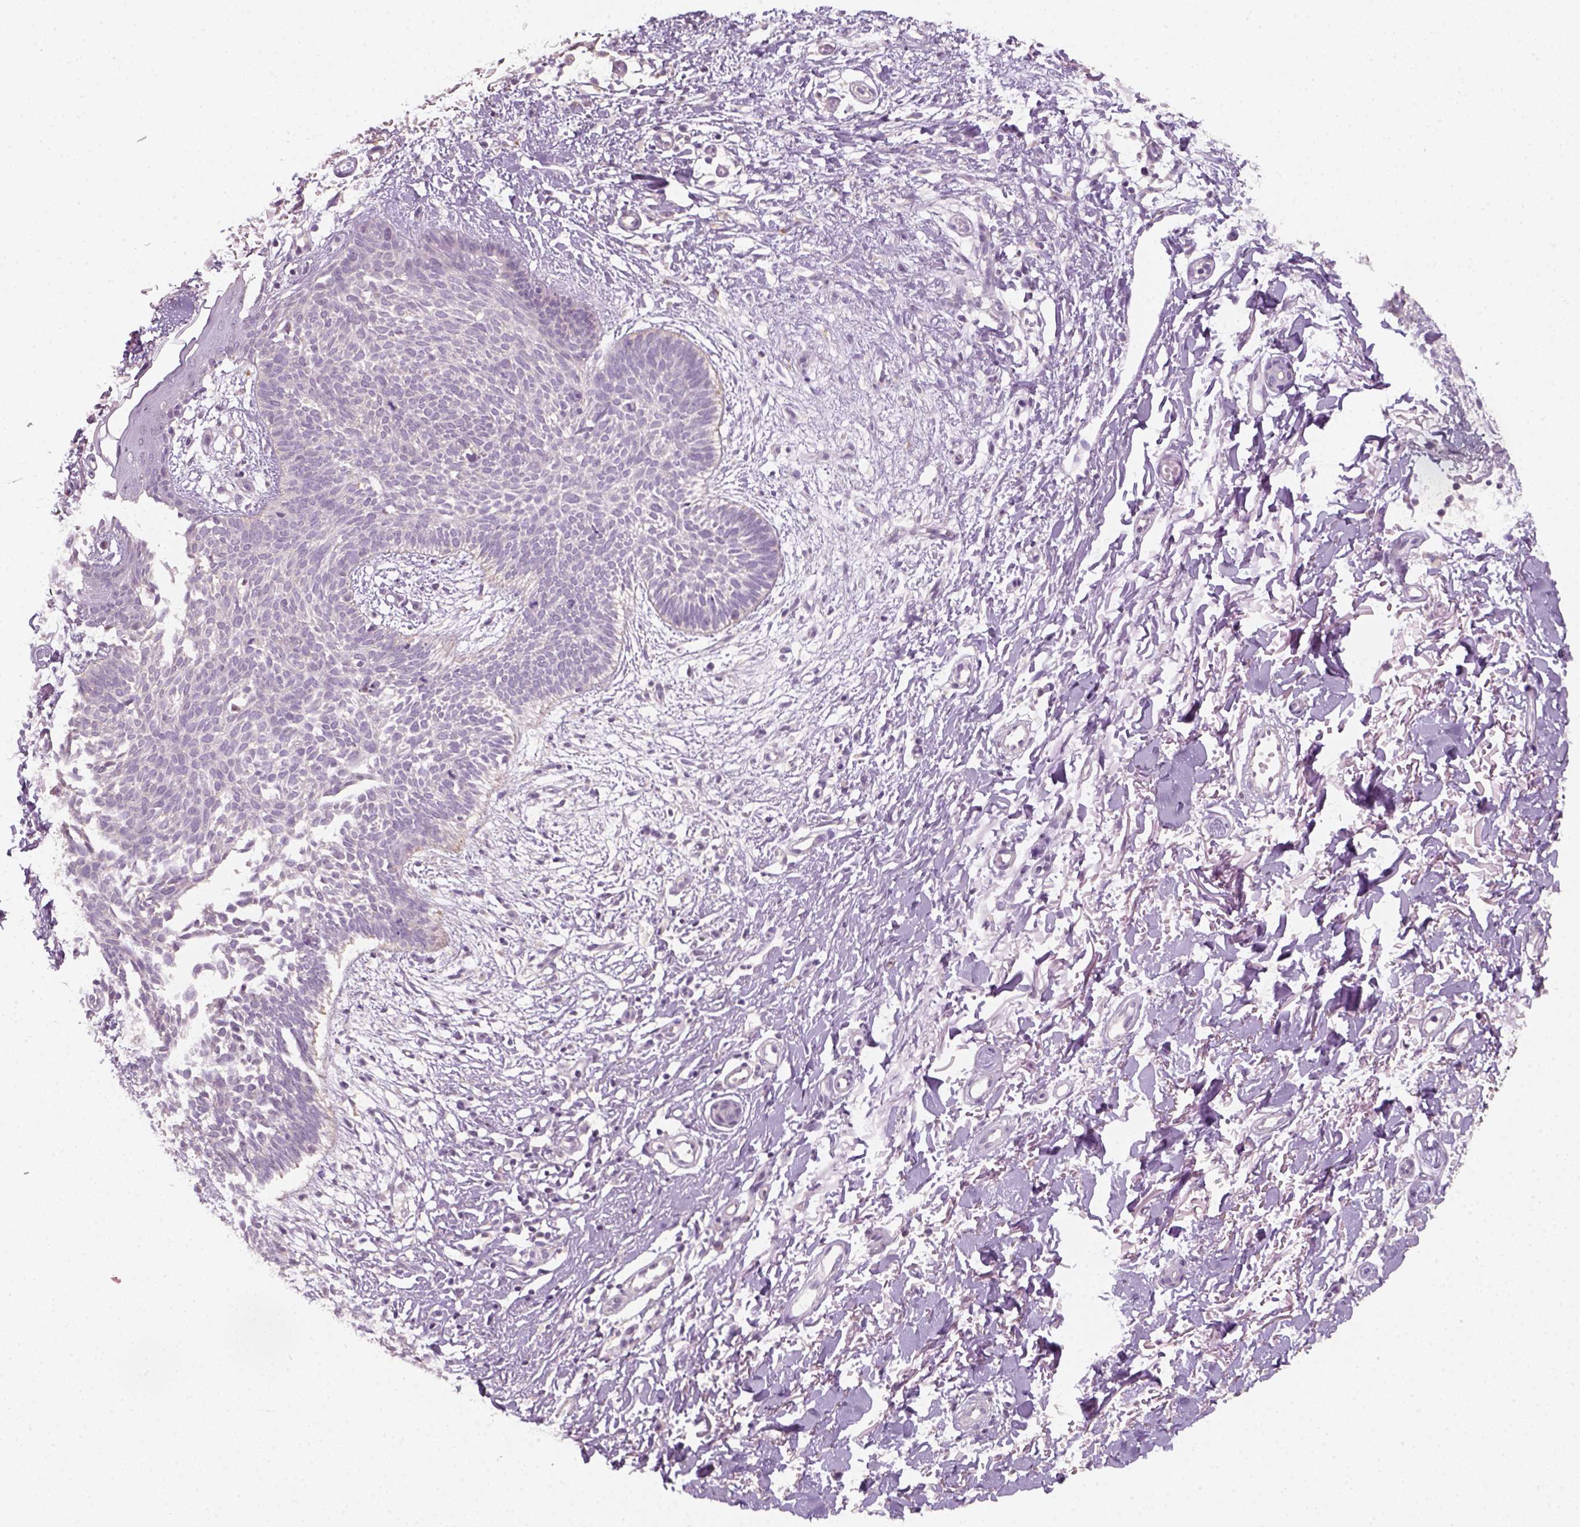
{"staining": {"intensity": "negative", "quantity": "none", "location": "none"}, "tissue": "skin cancer", "cell_type": "Tumor cells", "image_type": "cancer", "snomed": [{"axis": "morphology", "description": "Basal cell carcinoma"}, {"axis": "topography", "description": "Skin"}], "caption": "Immunohistochemistry photomicrograph of neoplastic tissue: human skin basal cell carcinoma stained with DAB displays no significant protein positivity in tumor cells.", "gene": "FAM163B", "patient": {"sex": "female", "age": 84}}